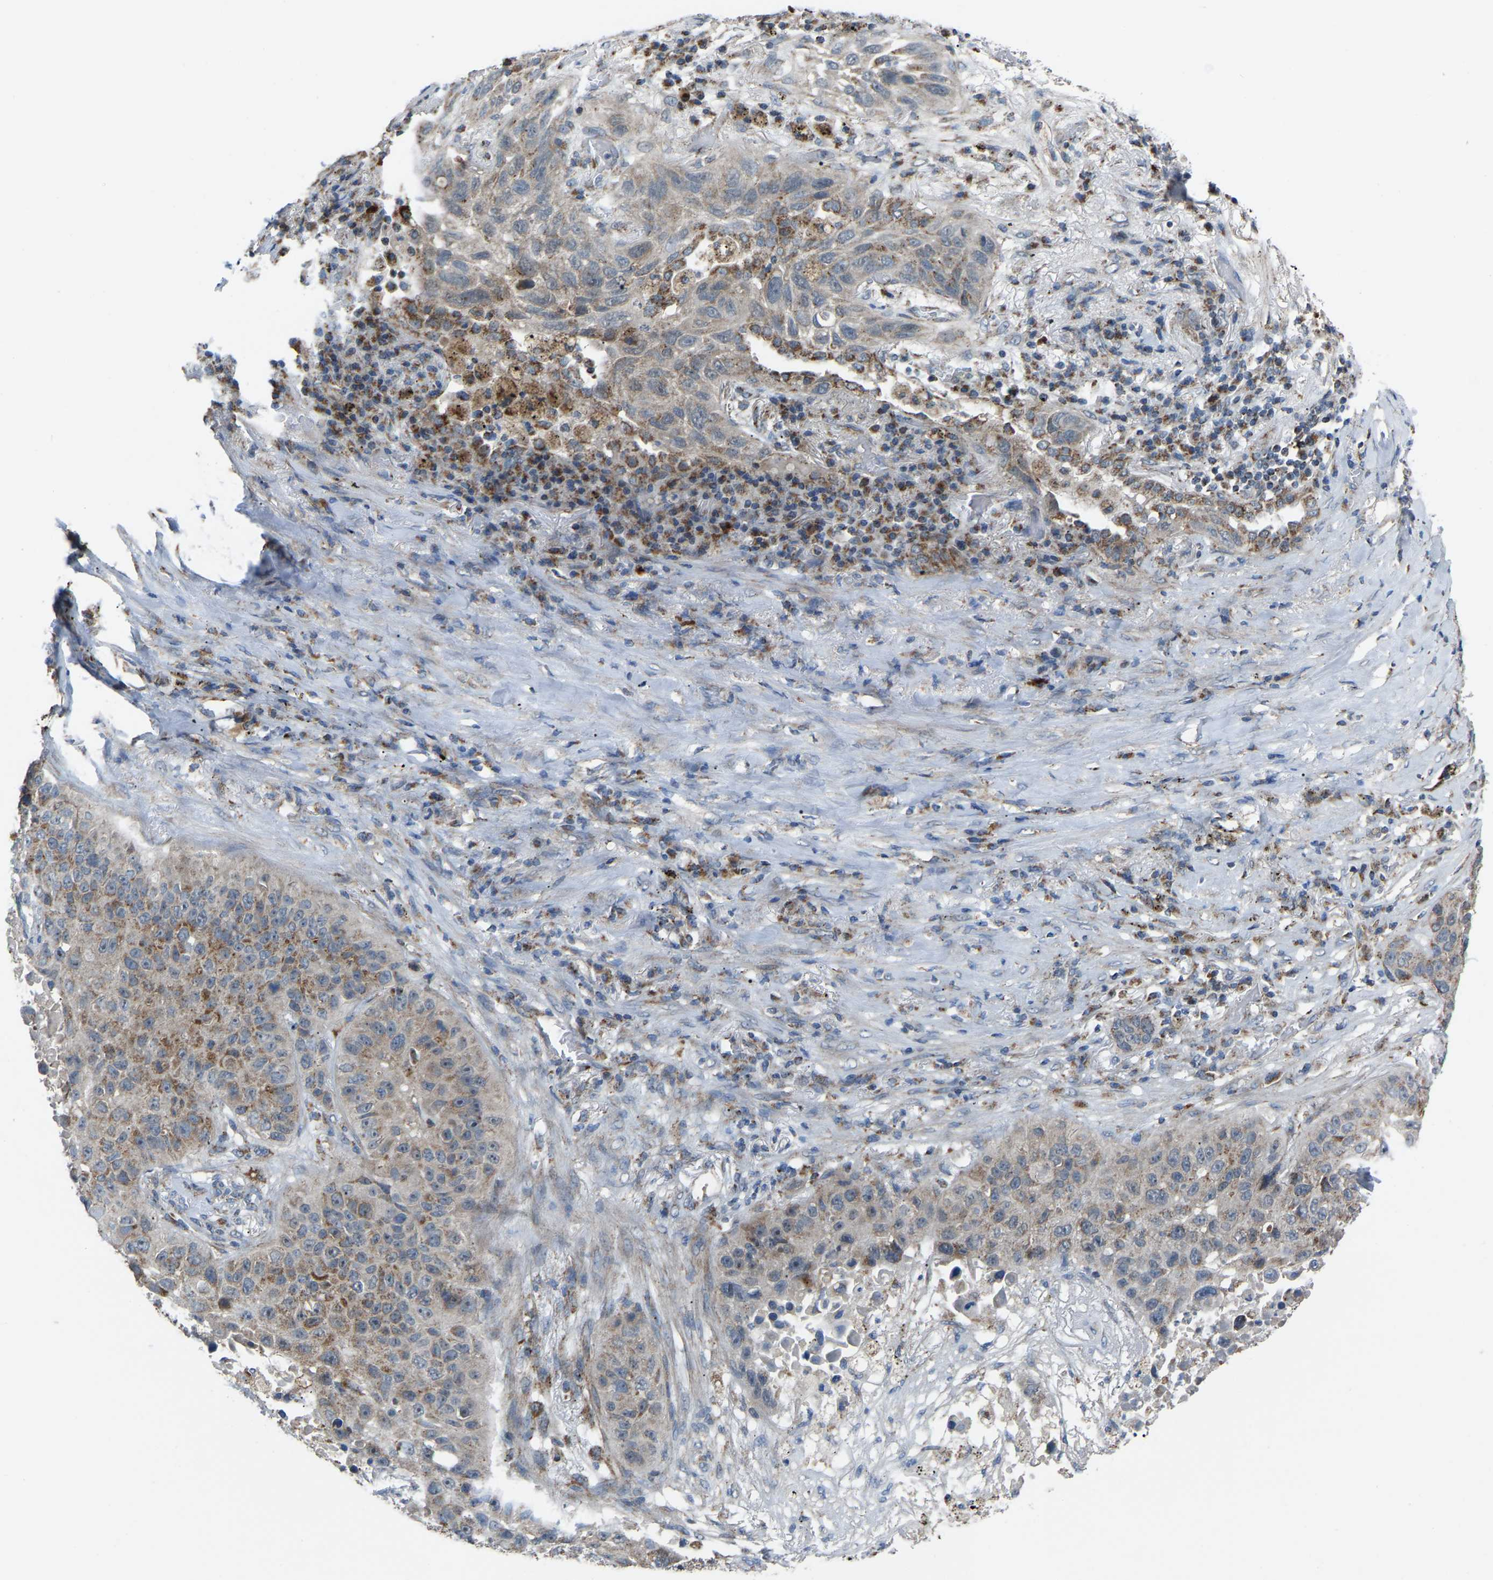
{"staining": {"intensity": "weak", "quantity": "<25%", "location": "cytoplasmic/membranous"}, "tissue": "lung cancer", "cell_type": "Tumor cells", "image_type": "cancer", "snomed": [{"axis": "morphology", "description": "Squamous cell carcinoma, NOS"}, {"axis": "topography", "description": "Lung"}], "caption": "Immunohistochemical staining of lung cancer (squamous cell carcinoma) shows no significant staining in tumor cells. (DAB immunohistochemistry visualized using brightfield microscopy, high magnification).", "gene": "CANT1", "patient": {"sex": "male", "age": 57}}